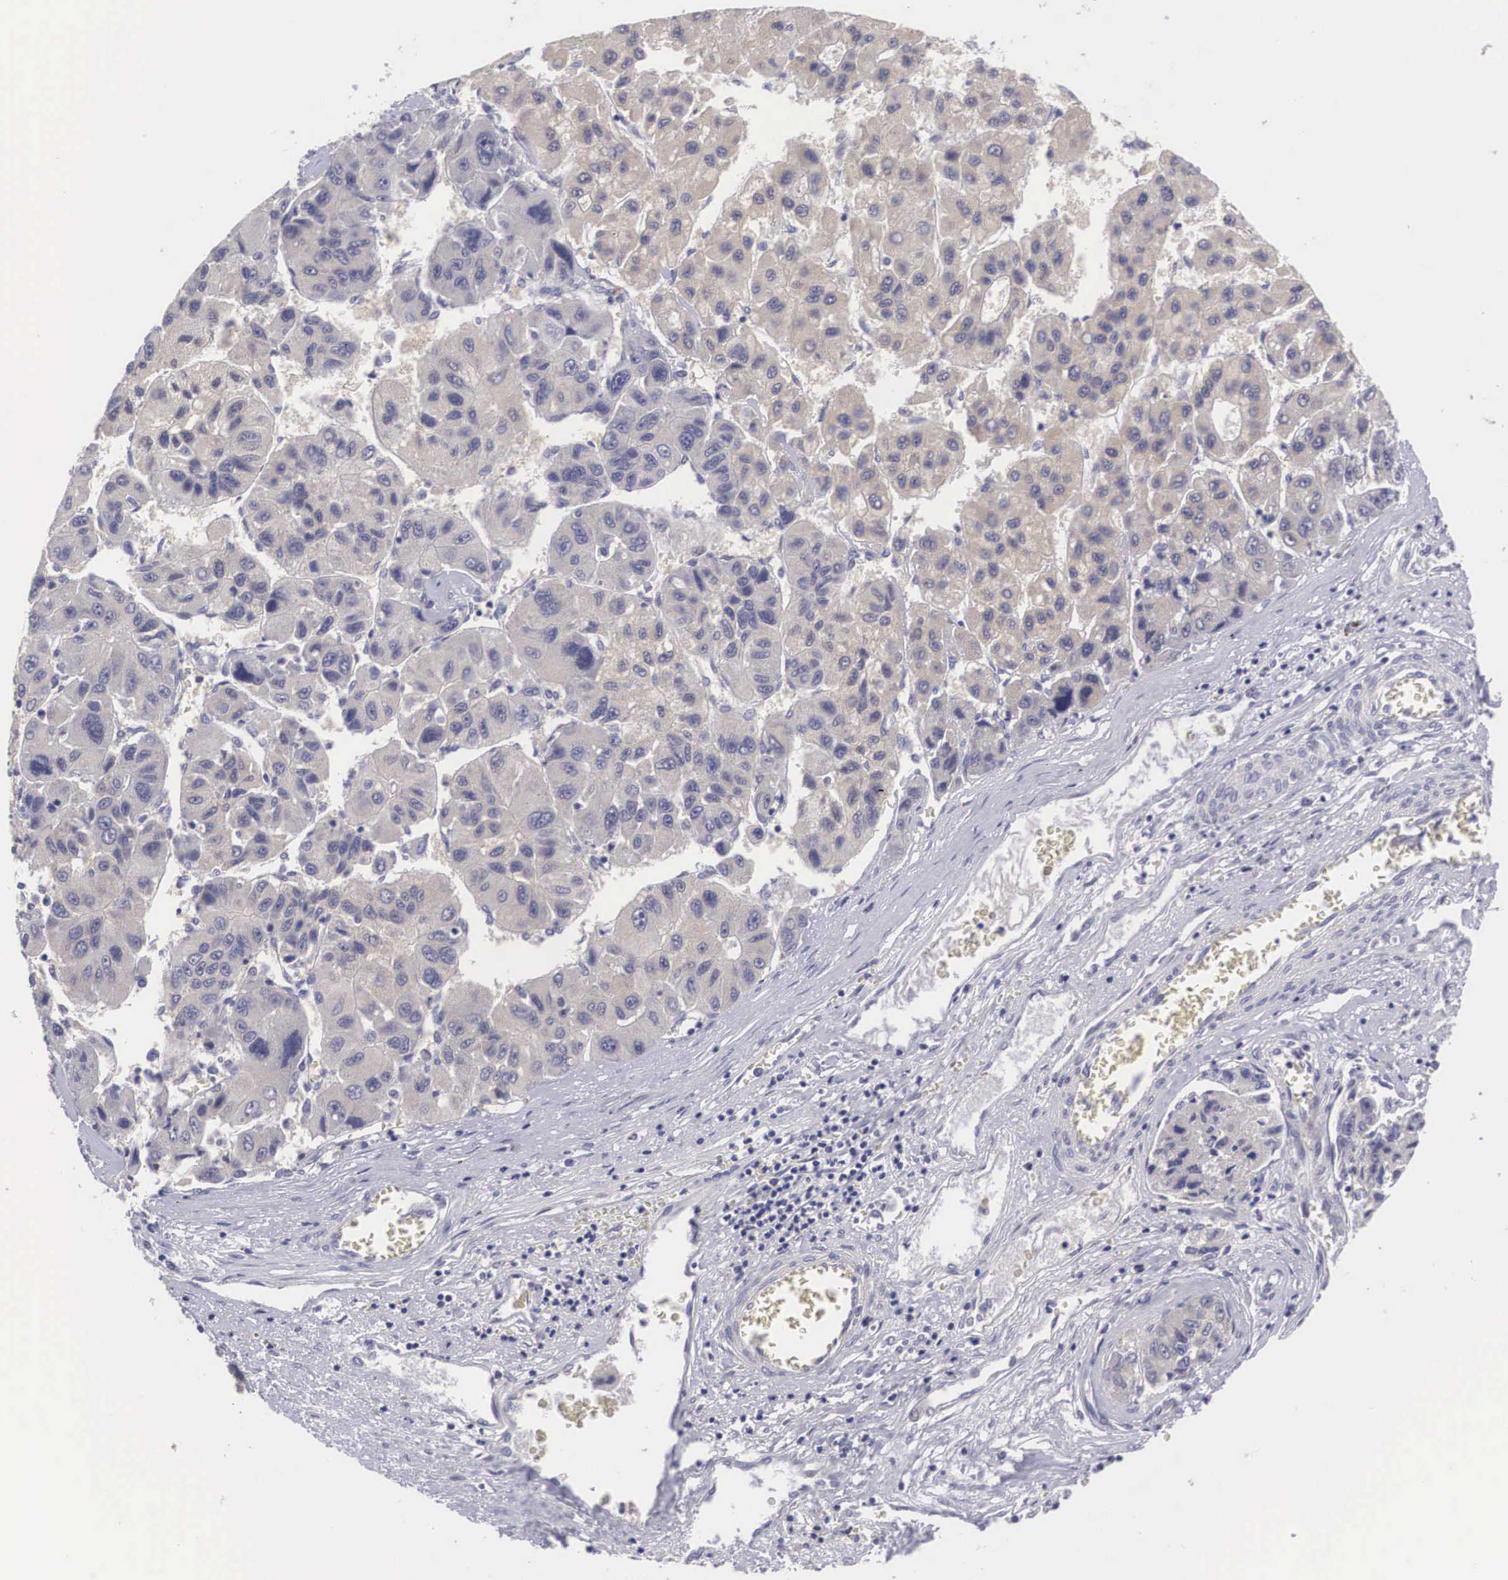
{"staining": {"intensity": "negative", "quantity": "none", "location": "none"}, "tissue": "liver cancer", "cell_type": "Tumor cells", "image_type": "cancer", "snomed": [{"axis": "morphology", "description": "Carcinoma, Hepatocellular, NOS"}, {"axis": "topography", "description": "Liver"}], "caption": "Immunohistochemistry (IHC) of liver cancer demonstrates no staining in tumor cells.", "gene": "GRIPAP1", "patient": {"sex": "male", "age": 64}}